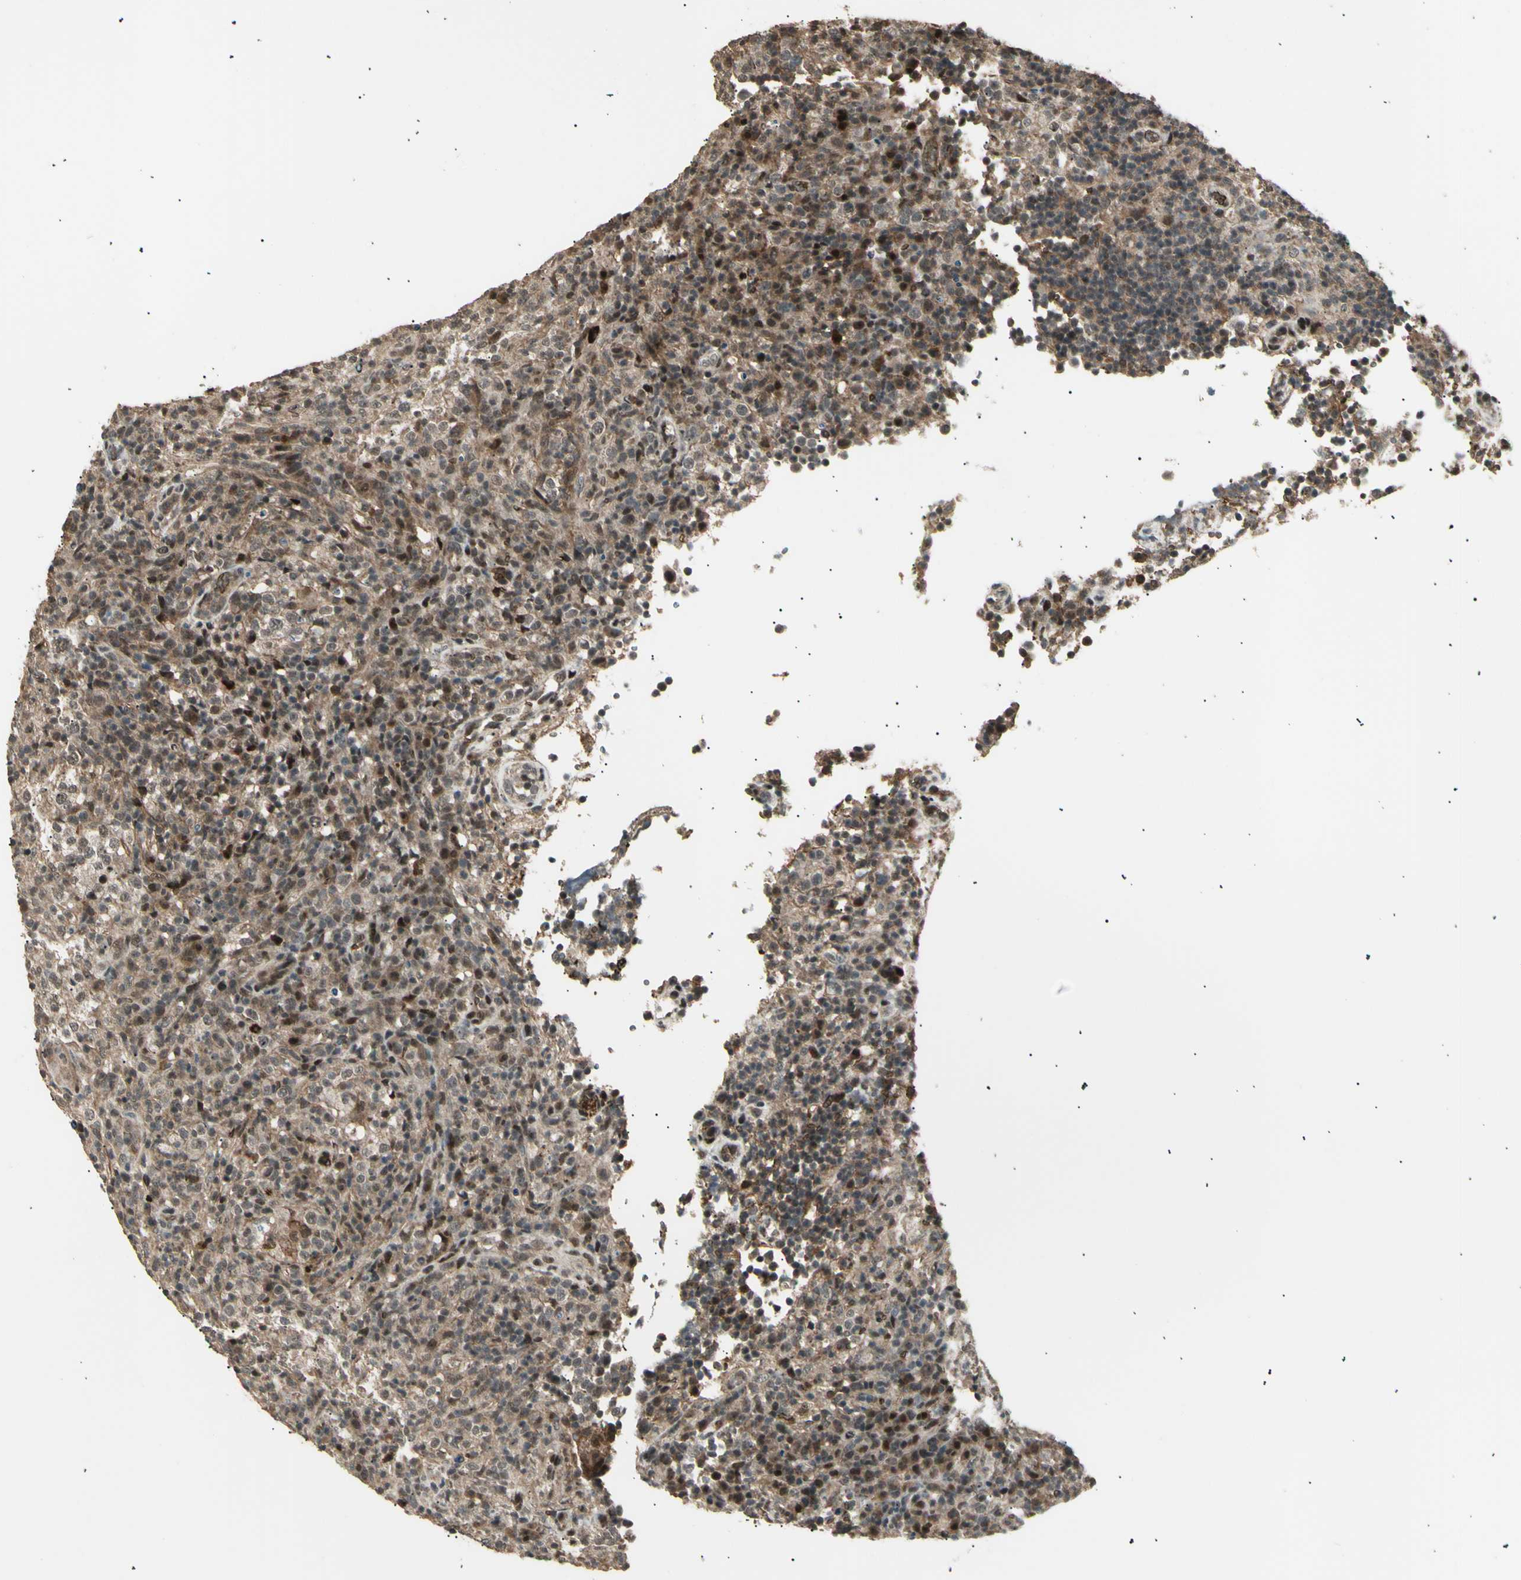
{"staining": {"intensity": "moderate", "quantity": ">75%", "location": "cytoplasmic/membranous,nuclear"}, "tissue": "lymphoma", "cell_type": "Tumor cells", "image_type": "cancer", "snomed": [{"axis": "morphology", "description": "Malignant lymphoma, non-Hodgkin's type, High grade"}, {"axis": "topography", "description": "Lymph node"}], "caption": "Protein staining exhibits moderate cytoplasmic/membranous and nuclear positivity in about >75% of tumor cells in lymphoma.", "gene": "NUAK2", "patient": {"sex": "female", "age": 76}}